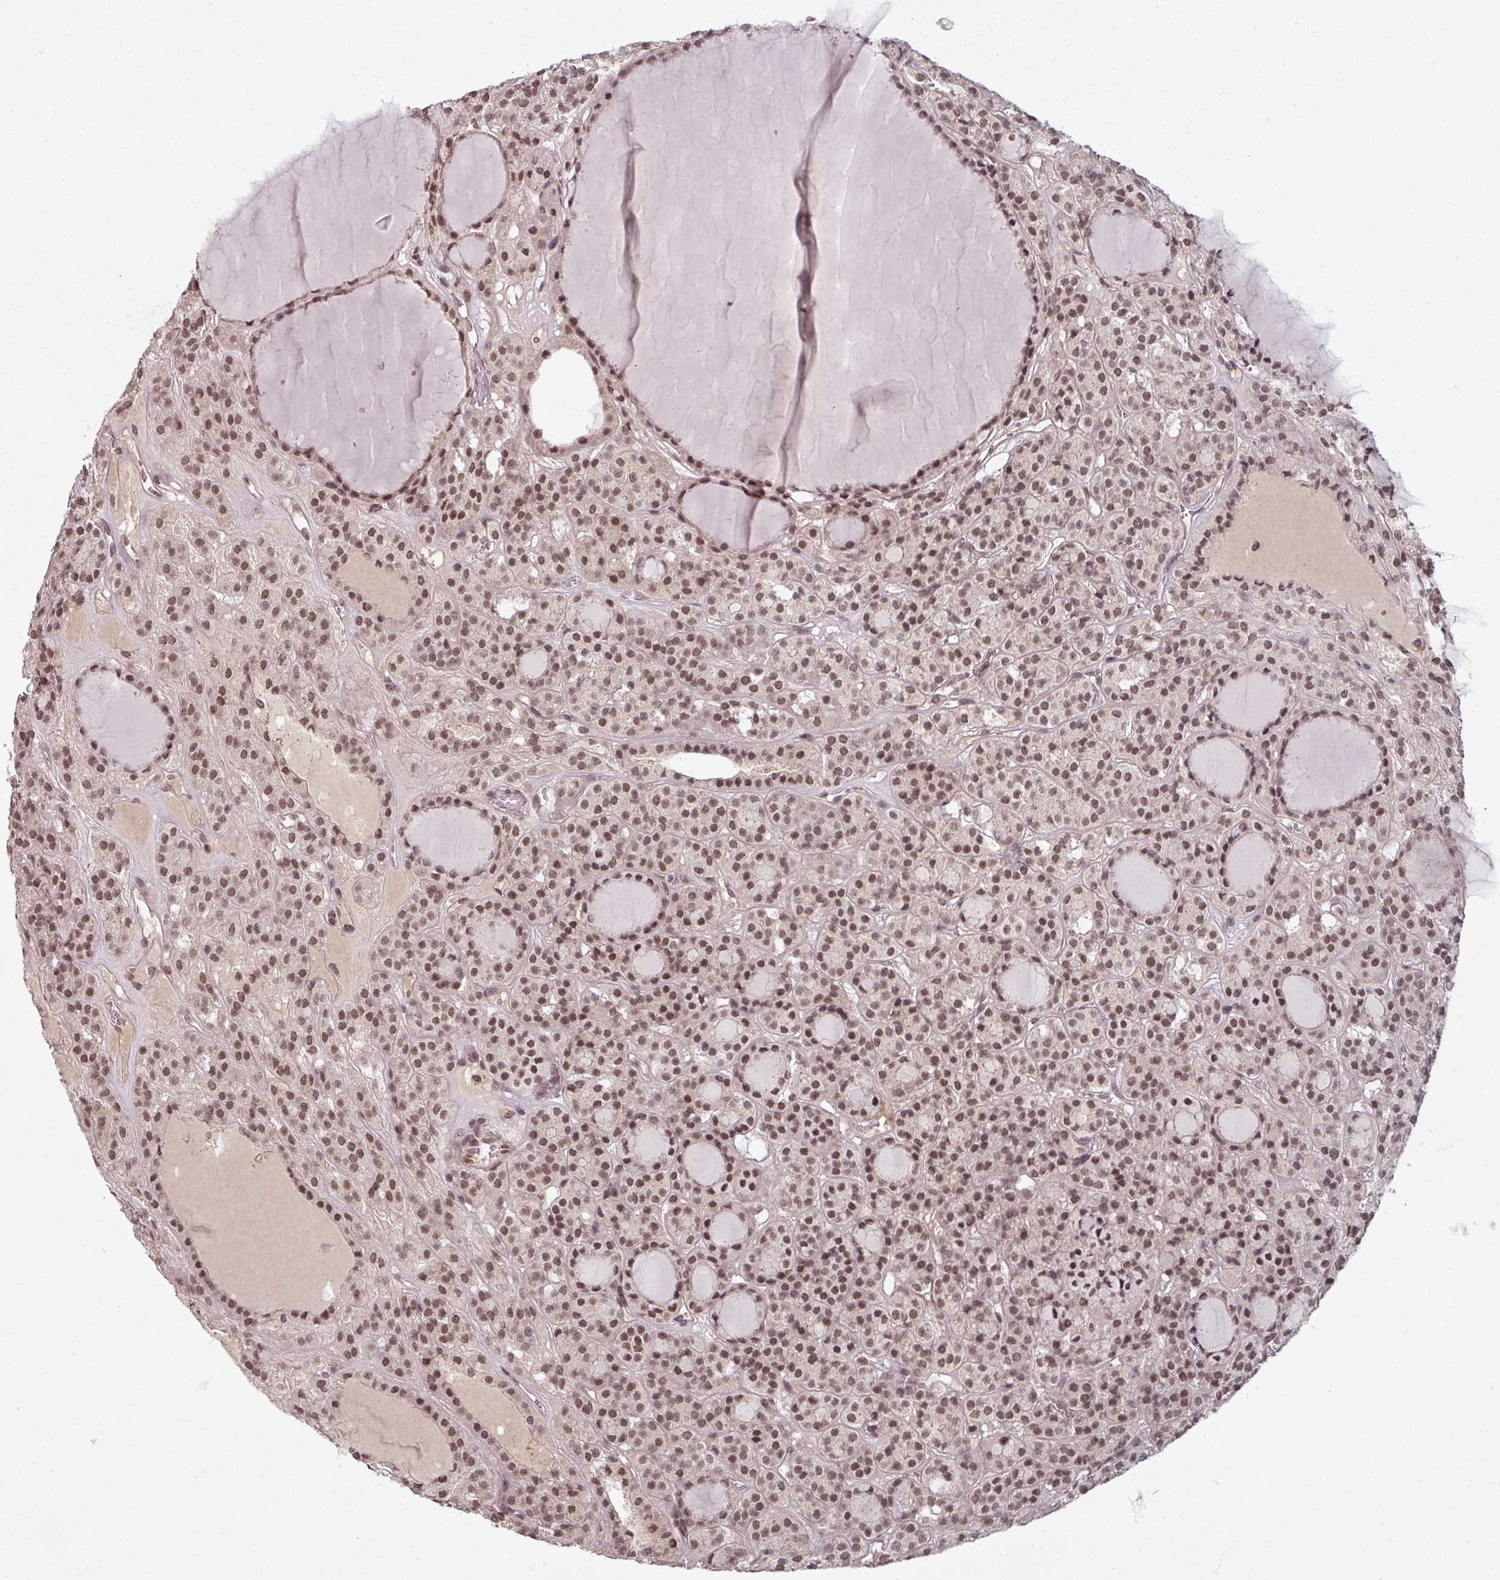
{"staining": {"intensity": "moderate", "quantity": ">75%", "location": "nuclear"}, "tissue": "thyroid cancer", "cell_type": "Tumor cells", "image_type": "cancer", "snomed": [{"axis": "morphology", "description": "Follicular adenoma carcinoma, NOS"}, {"axis": "topography", "description": "Thyroid gland"}], "caption": "Thyroid cancer (follicular adenoma carcinoma) was stained to show a protein in brown. There is medium levels of moderate nuclear positivity in approximately >75% of tumor cells.", "gene": "POLR2G", "patient": {"sex": "female", "age": 63}}